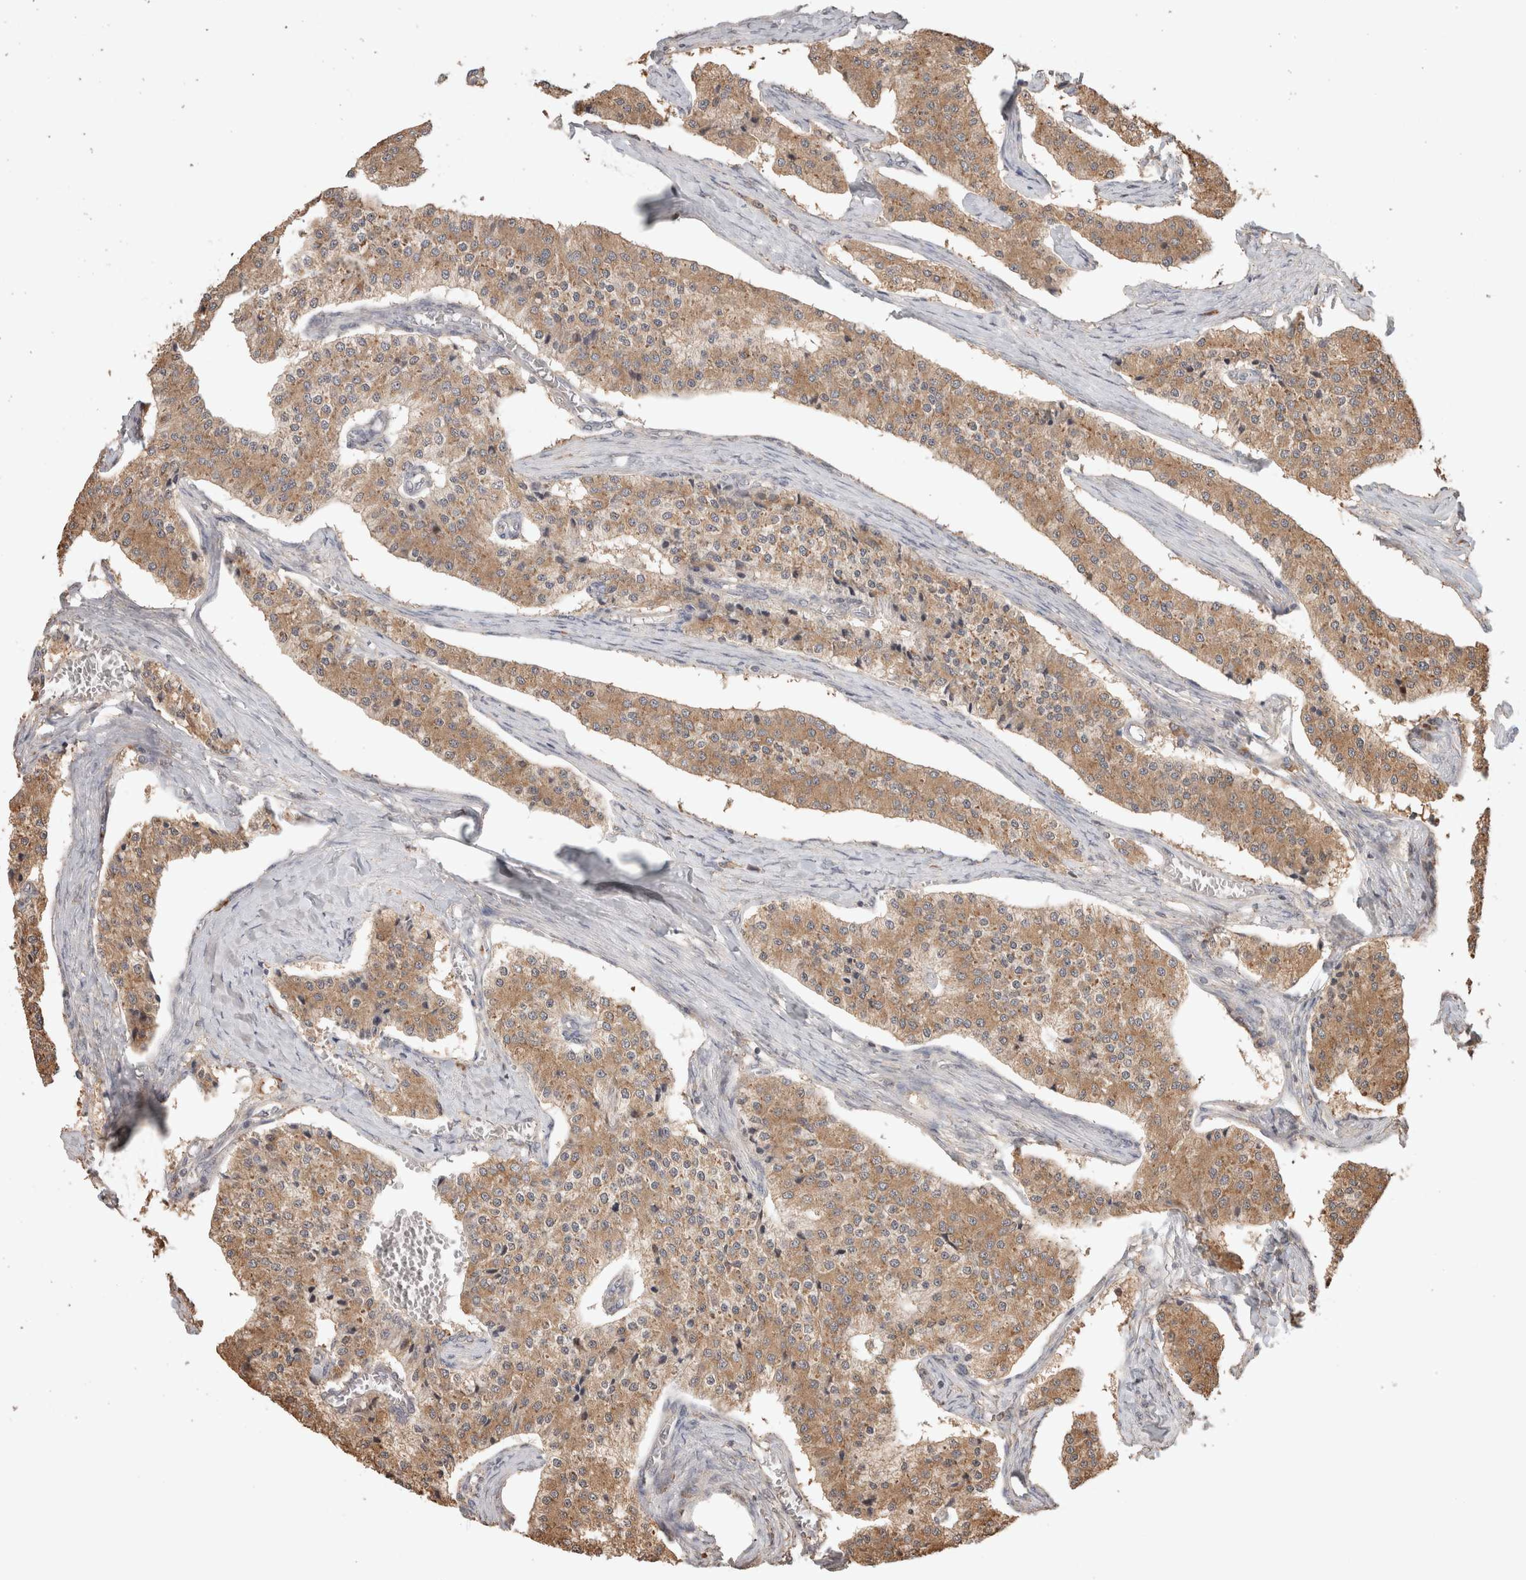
{"staining": {"intensity": "moderate", "quantity": ">75%", "location": "cytoplasmic/membranous"}, "tissue": "carcinoid", "cell_type": "Tumor cells", "image_type": "cancer", "snomed": [{"axis": "morphology", "description": "Carcinoid, malignant, NOS"}, {"axis": "topography", "description": "Colon"}], "caption": "High-magnification brightfield microscopy of carcinoid stained with DAB (brown) and counterstained with hematoxylin (blue). tumor cells exhibit moderate cytoplasmic/membranous positivity is identified in about>75% of cells. Nuclei are stained in blue.", "gene": "HROB", "patient": {"sex": "female", "age": 52}}